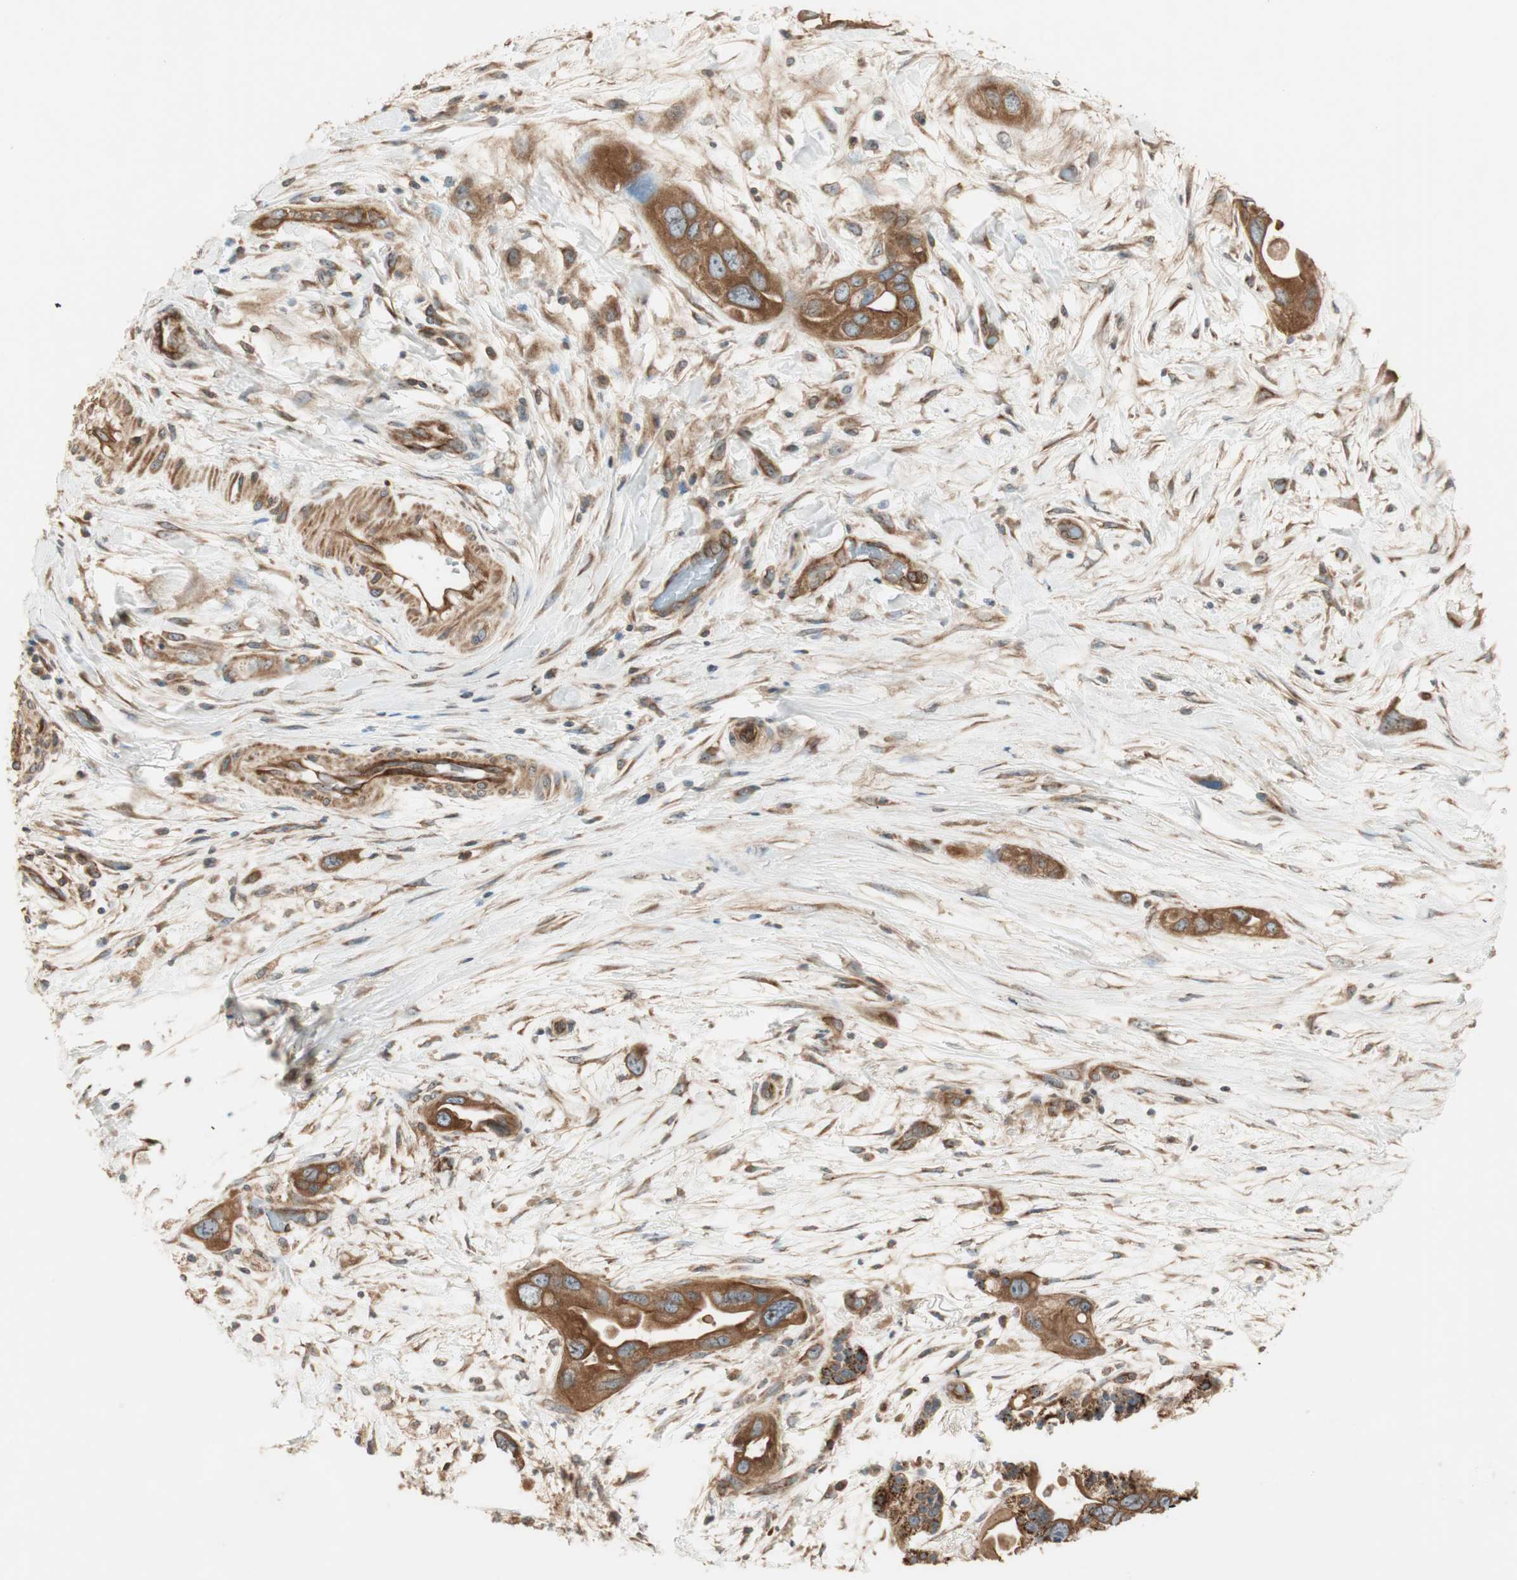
{"staining": {"intensity": "strong", "quantity": ">75%", "location": "cytoplasmic/membranous"}, "tissue": "pancreatic cancer", "cell_type": "Tumor cells", "image_type": "cancer", "snomed": [{"axis": "morphology", "description": "Adenocarcinoma, NOS"}, {"axis": "topography", "description": "Pancreas"}], "caption": "Brown immunohistochemical staining in pancreatic cancer (adenocarcinoma) shows strong cytoplasmic/membranous staining in approximately >75% of tumor cells.", "gene": "CTTNBP2NL", "patient": {"sex": "female", "age": 77}}